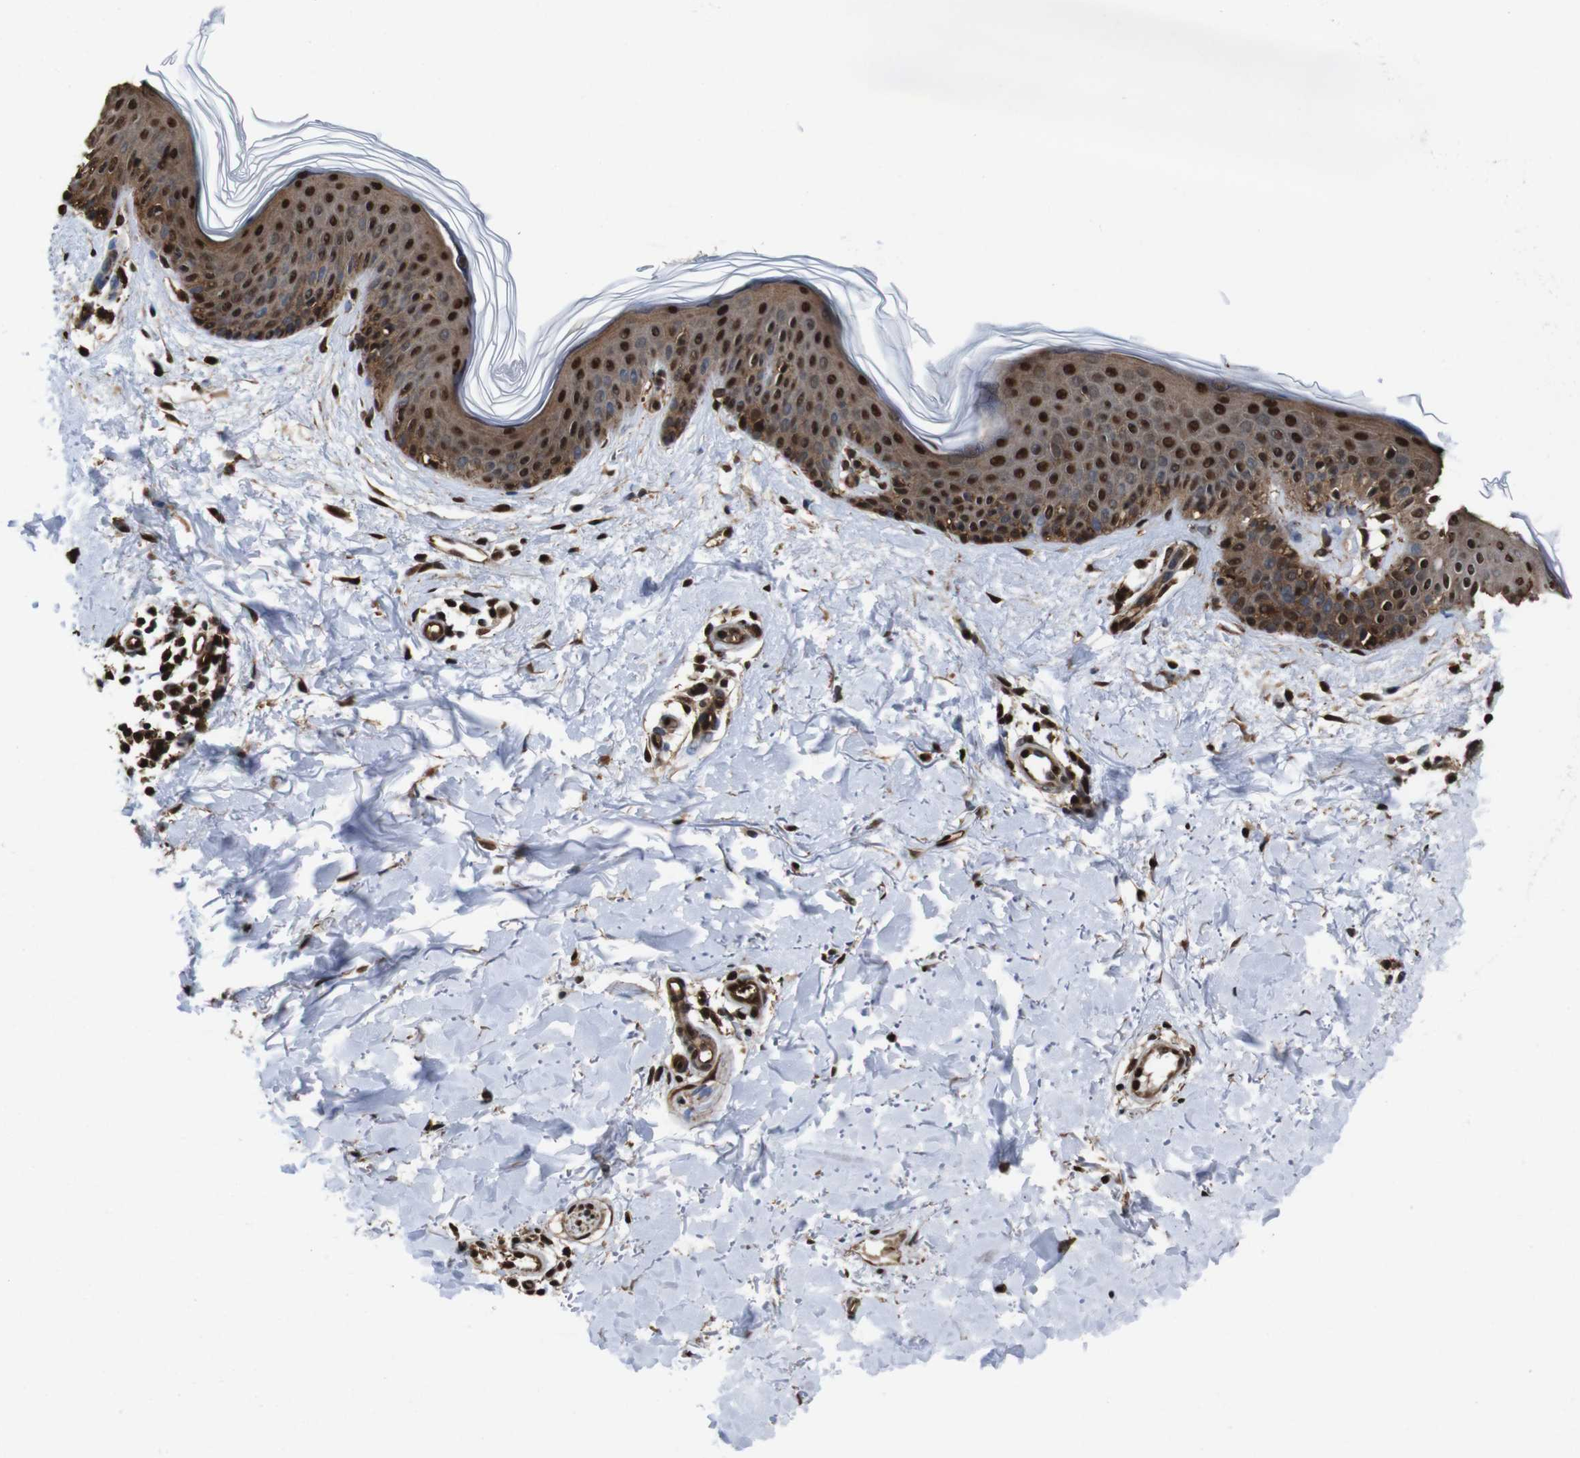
{"staining": {"intensity": "strong", "quantity": ">75%", "location": "cytoplasmic/membranous,nuclear"}, "tissue": "skin", "cell_type": "Fibroblasts", "image_type": "normal", "snomed": [{"axis": "morphology", "description": "Normal tissue, NOS"}, {"axis": "topography", "description": "Skin"}], "caption": "Skin stained for a protein reveals strong cytoplasmic/membranous,nuclear positivity in fibroblasts. The staining is performed using DAB (3,3'-diaminobenzidine) brown chromogen to label protein expression. The nuclei are counter-stained blue using hematoxylin.", "gene": "VCP", "patient": {"sex": "female", "age": 56}}